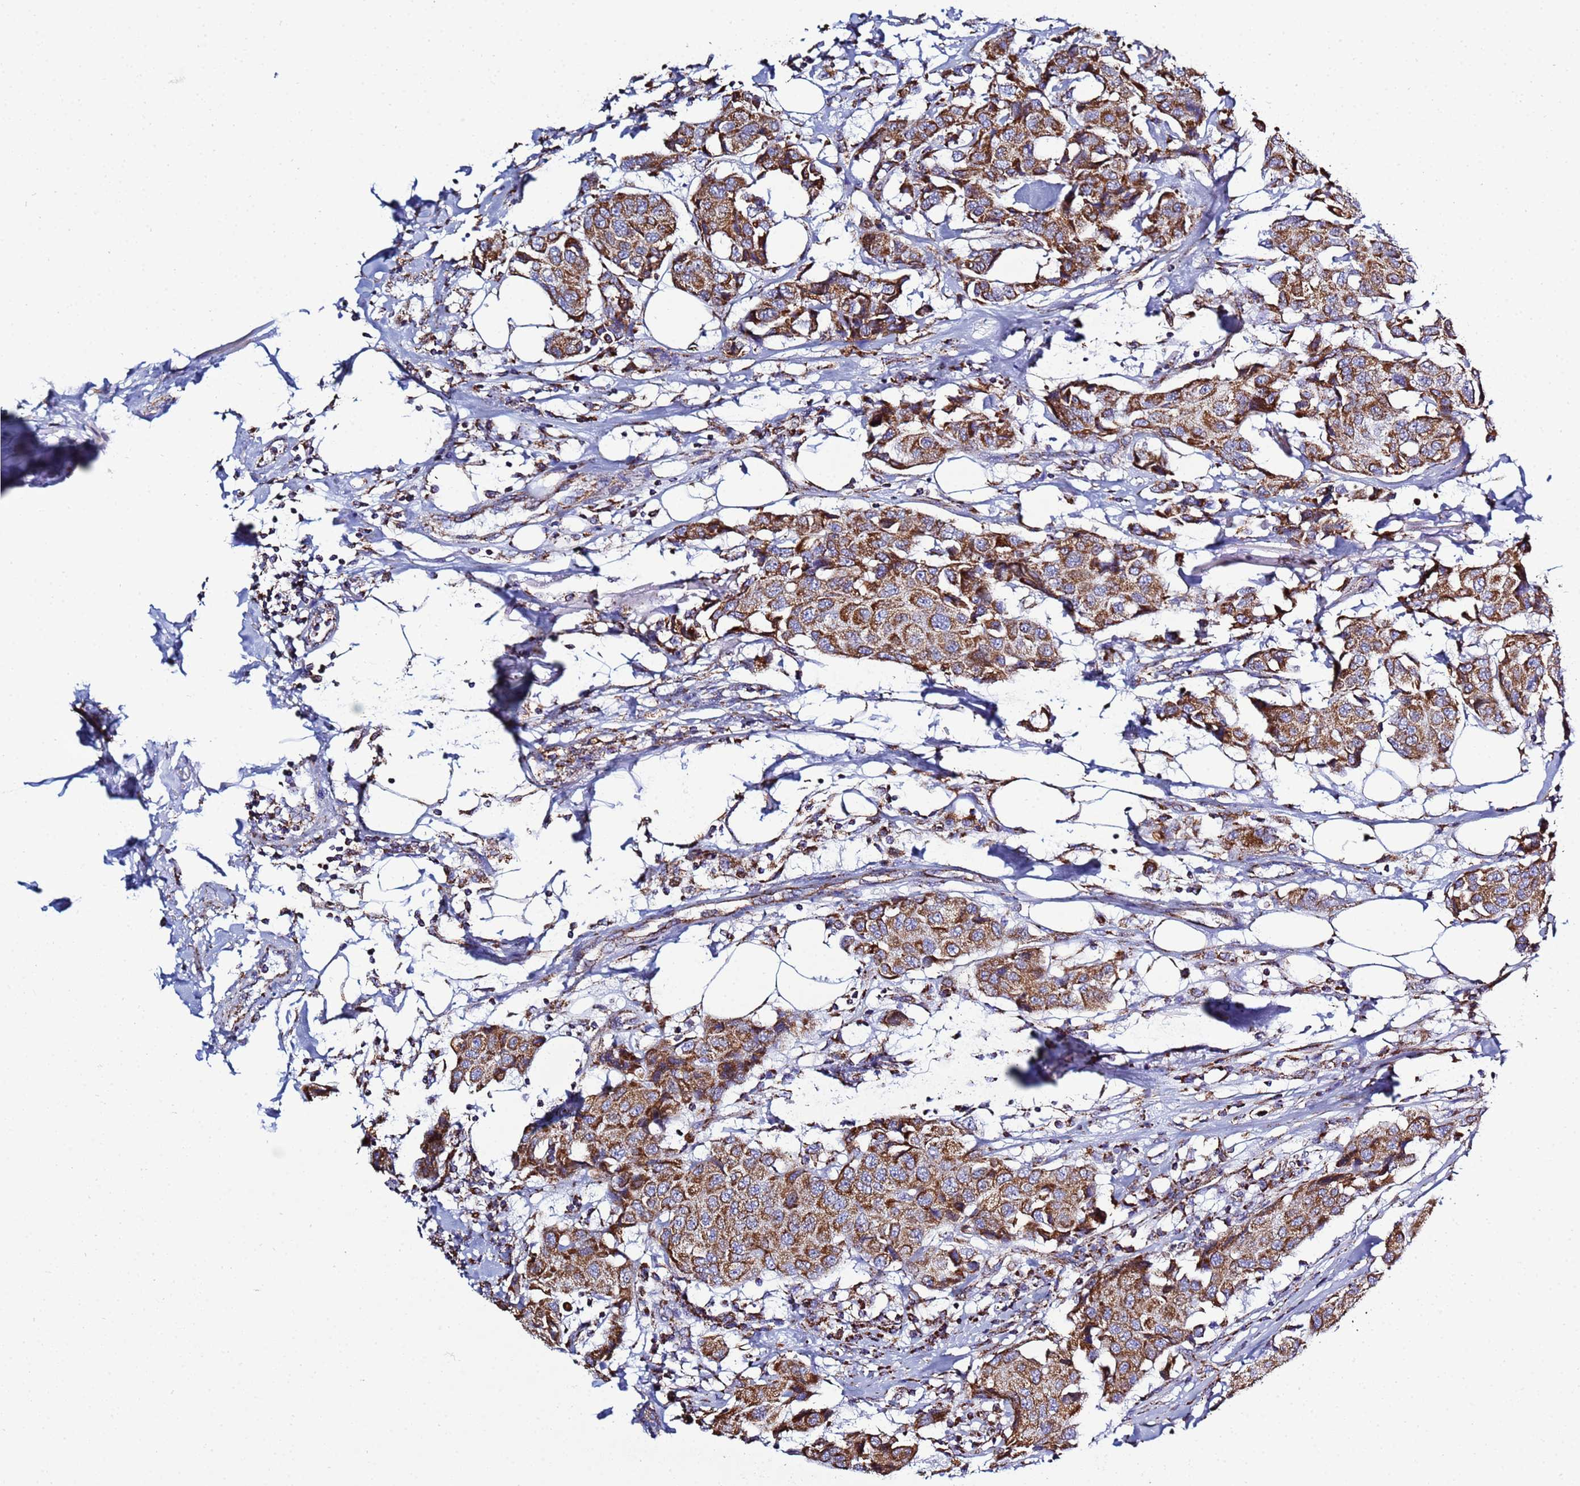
{"staining": {"intensity": "strong", "quantity": ">75%", "location": "cytoplasmic/membranous"}, "tissue": "breast cancer", "cell_type": "Tumor cells", "image_type": "cancer", "snomed": [{"axis": "morphology", "description": "Duct carcinoma"}, {"axis": "topography", "description": "Breast"}], "caption": "Breast invasive ductal carcinoma was stained to show a protein in brown. There is high levels of strong cytoplasmic/membranous staining in about >75% of tumor cells. (Stains: DAB in brown, nuclei in blue, Microscopy: brightfield microscopy at high magnification).", "gene": "COQ4", "patient": {"sex": "female", "age": 80}}